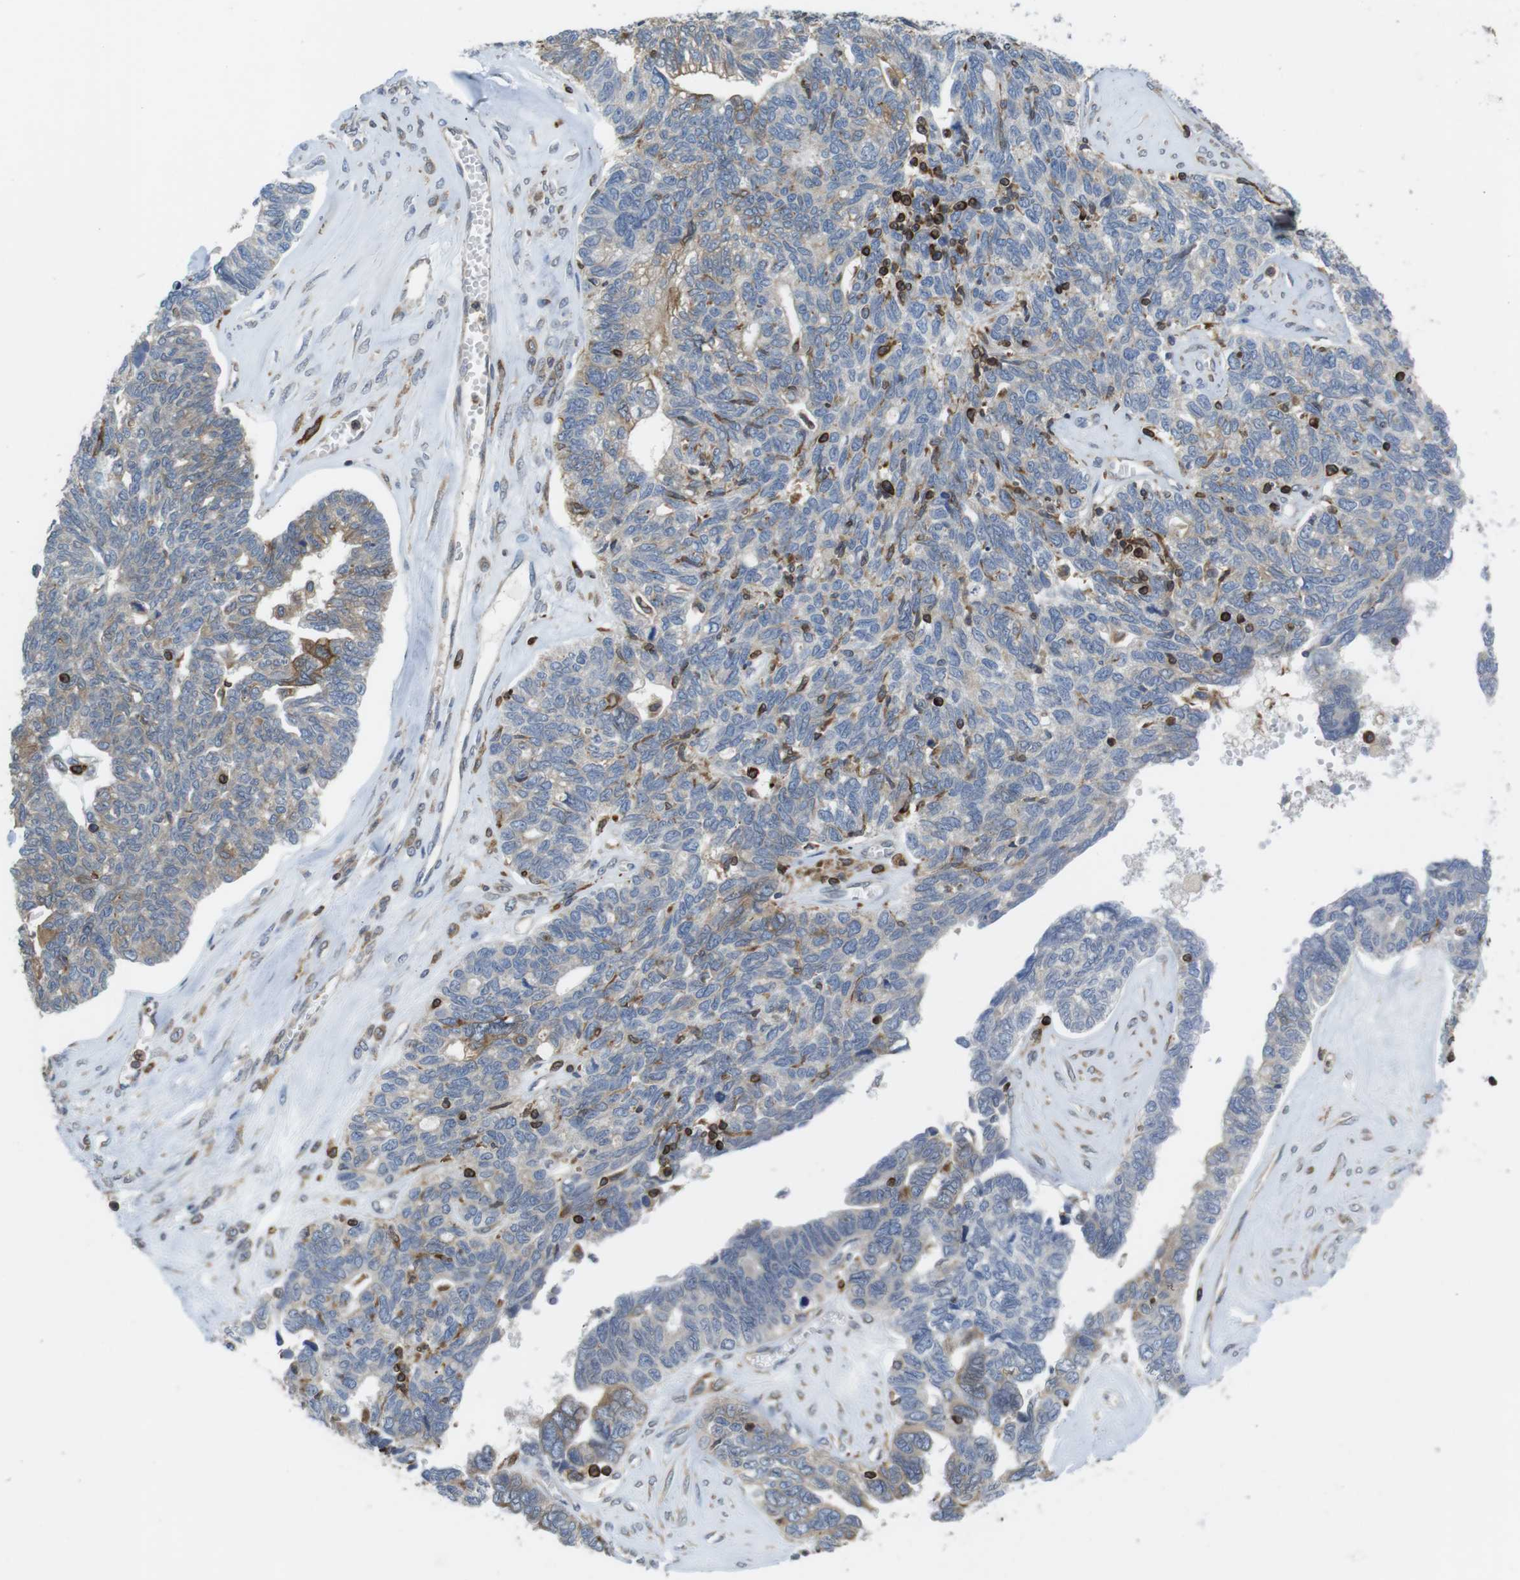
{"staining": {"intensity": "moderate", "quantity": "<25%", "location": "cytoplasmic/membranous"}, "tissue": "ovarian cancer", "cell_type": "Tumor cells", "image_type": "cancer", "snomed": [{"axis": "morphology", "description": "Cystadenocarcinoma, serous, NOS"}, {"axis": "topography", "description": "Ovary"}], "caption": "Serous cystadenocarcinoma (ovarian) stained with DAB immunohistochemistry (IHC) displays low levels of moderate cytoplasmic/membranous staining in about <25% of tumor cells.", "gene": "ARL6IP5", "patient": {"sex": "female", "age": 79}}